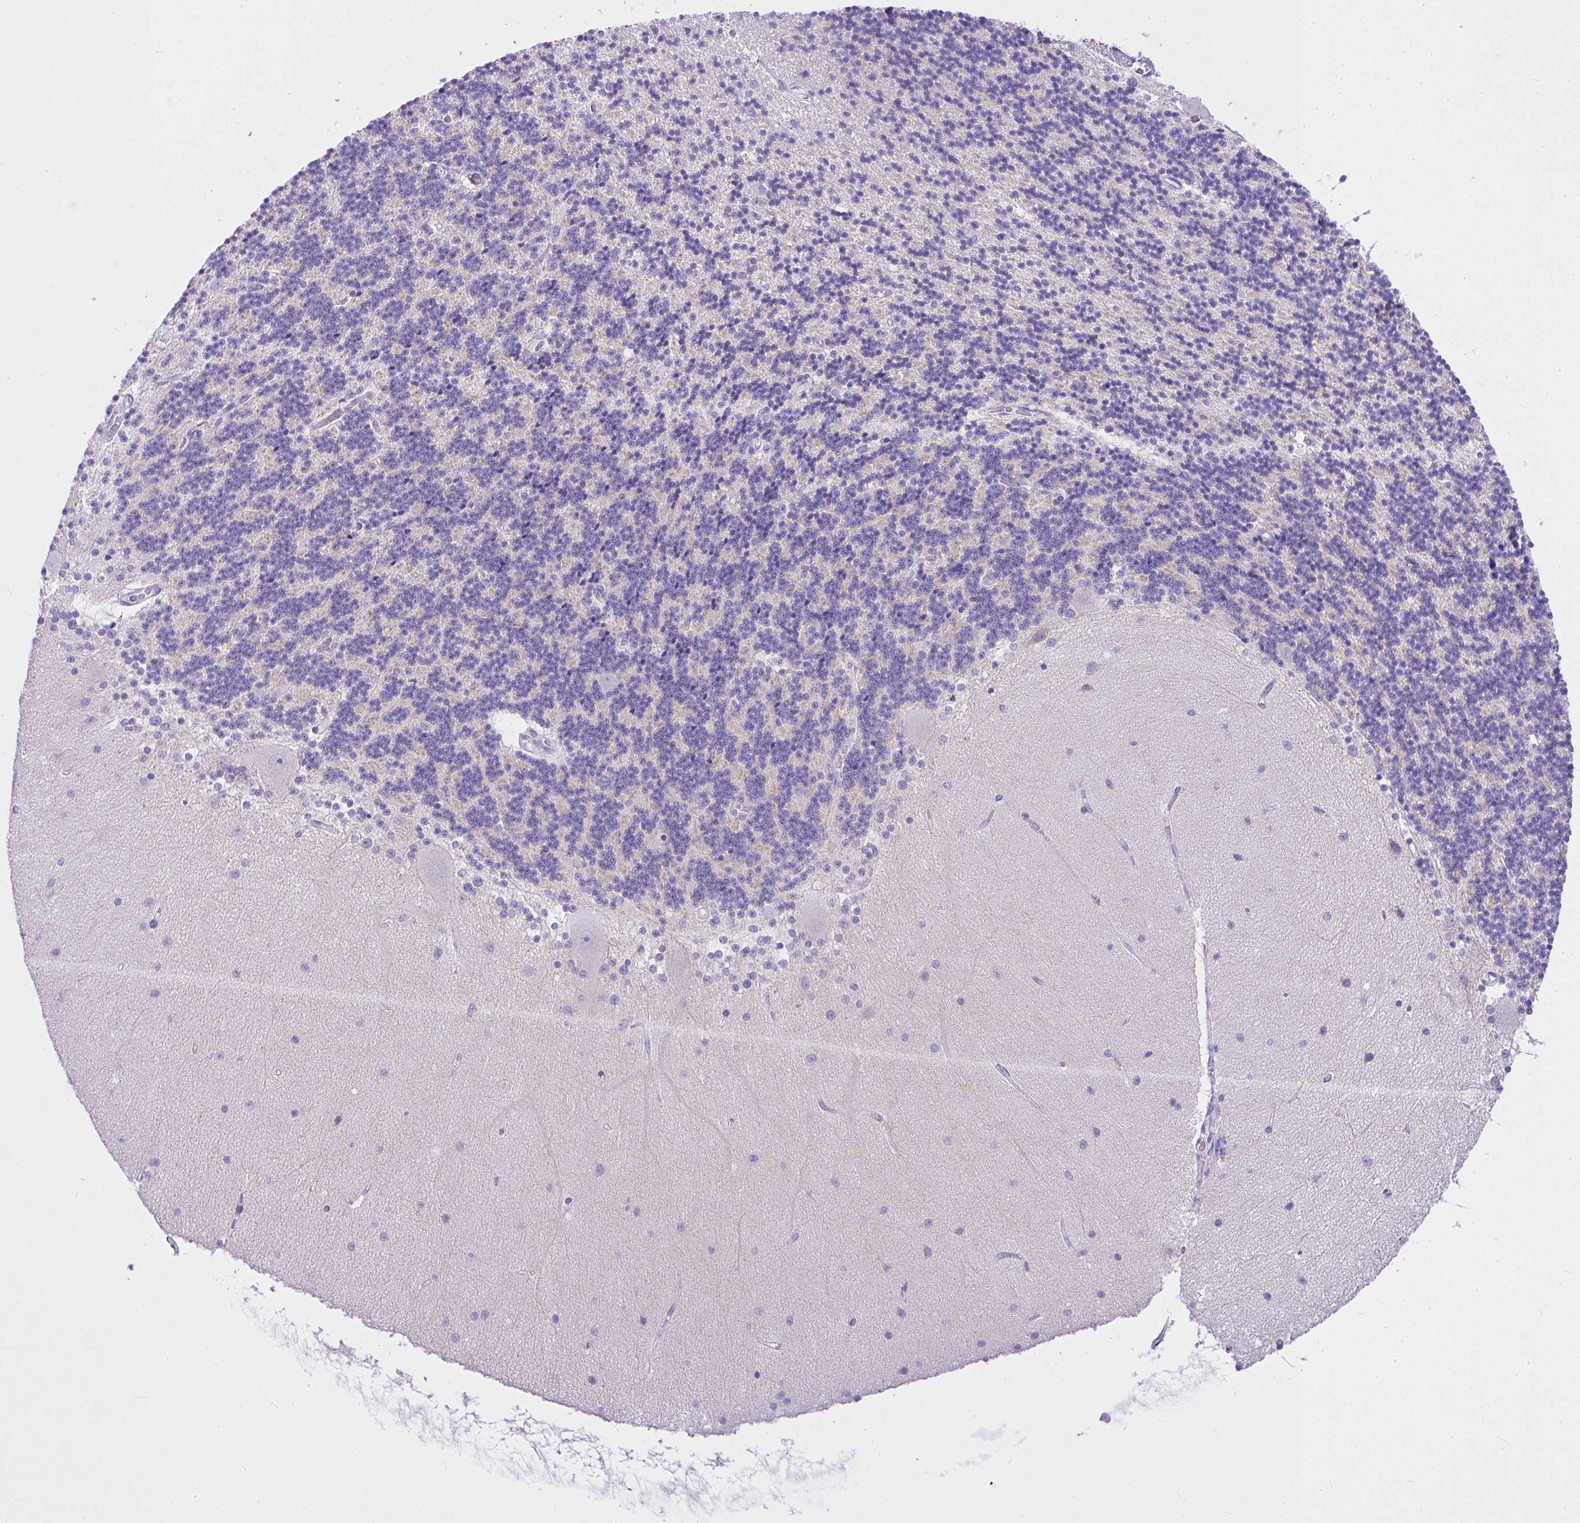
{"staining": {"intensity": "negative", "quantity": "none", "location": "none"}, "tissue": "cerebellum", "cell_type": "Cells in granular layer", "image_type": "normal", "snomed": [{"axis": "morphology", "description": "Normal tissue, NOS"}, {"axis": "topography", "description": "Cerebellum"}], "caption": "Immunohistochemistry of normal cerebellum exhibits no staining in cells in granular layer.", "gene": "SLC13A1", "patient": {"sex": "female", "age": 54}}